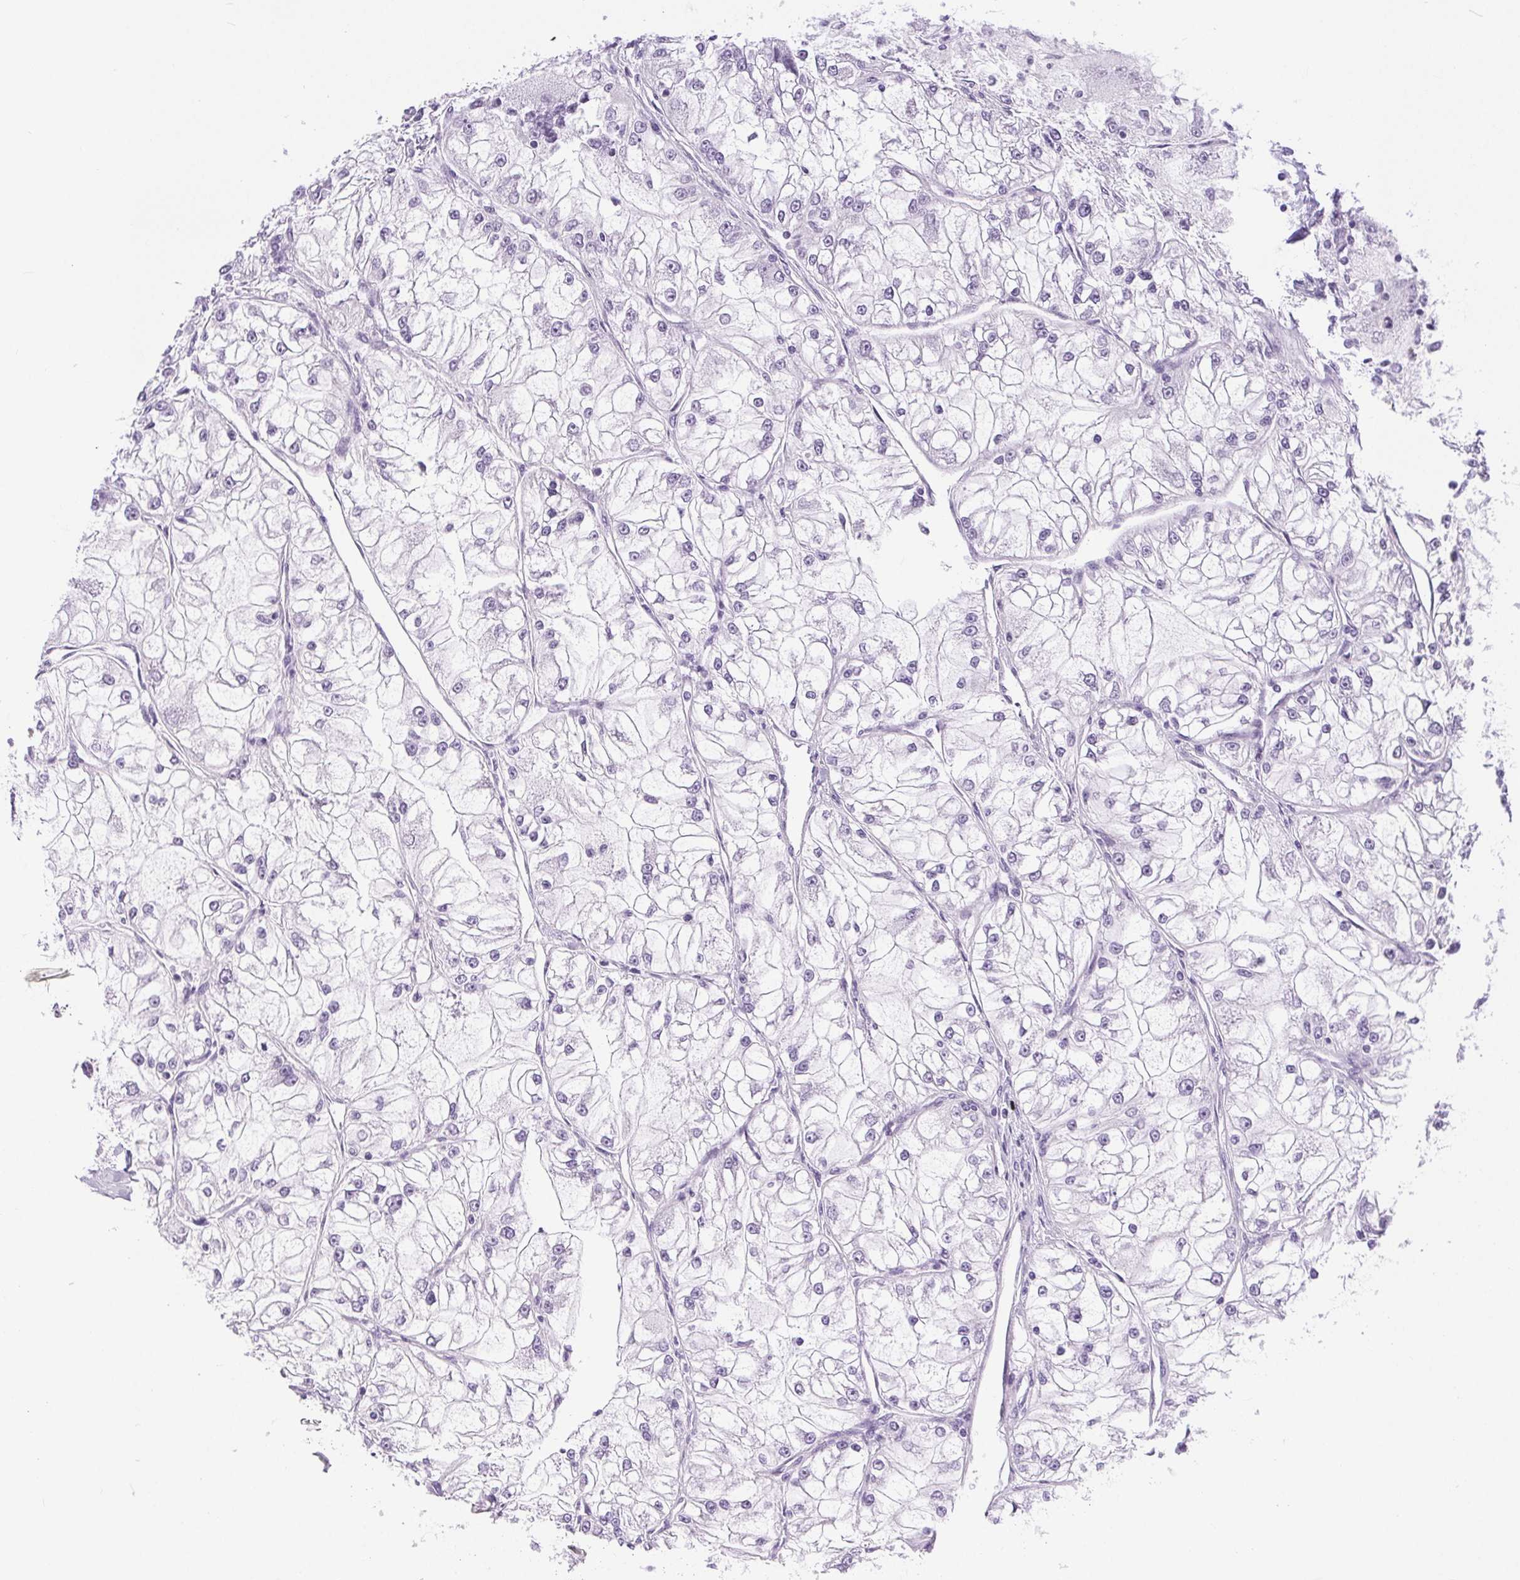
{"staining": {"intensity": "negative", "quantity": "none", "location": "none"}, "tissue": "renal cancer", "cell_type": "Tumor cells", "image_type": "cancer", "snomed": [{"axis": "morphology", "description": "Adenocarcinoma, NOS"}, {"axis": "topography", "description": "Kidney"}], "caption": "This micrograph is of renal cancer (adenocarcinoma) stained with immunohistochemistry (IHC) to label a protein in brown with the nuclei are counter-stained blue. There is no expression in tumor cells. The staining is performed using DAB brown chromogen with nuclei counter-stained in using hematoxylin.", "gene": "XDH", "patient": {"sex": "female", "age": 72}}